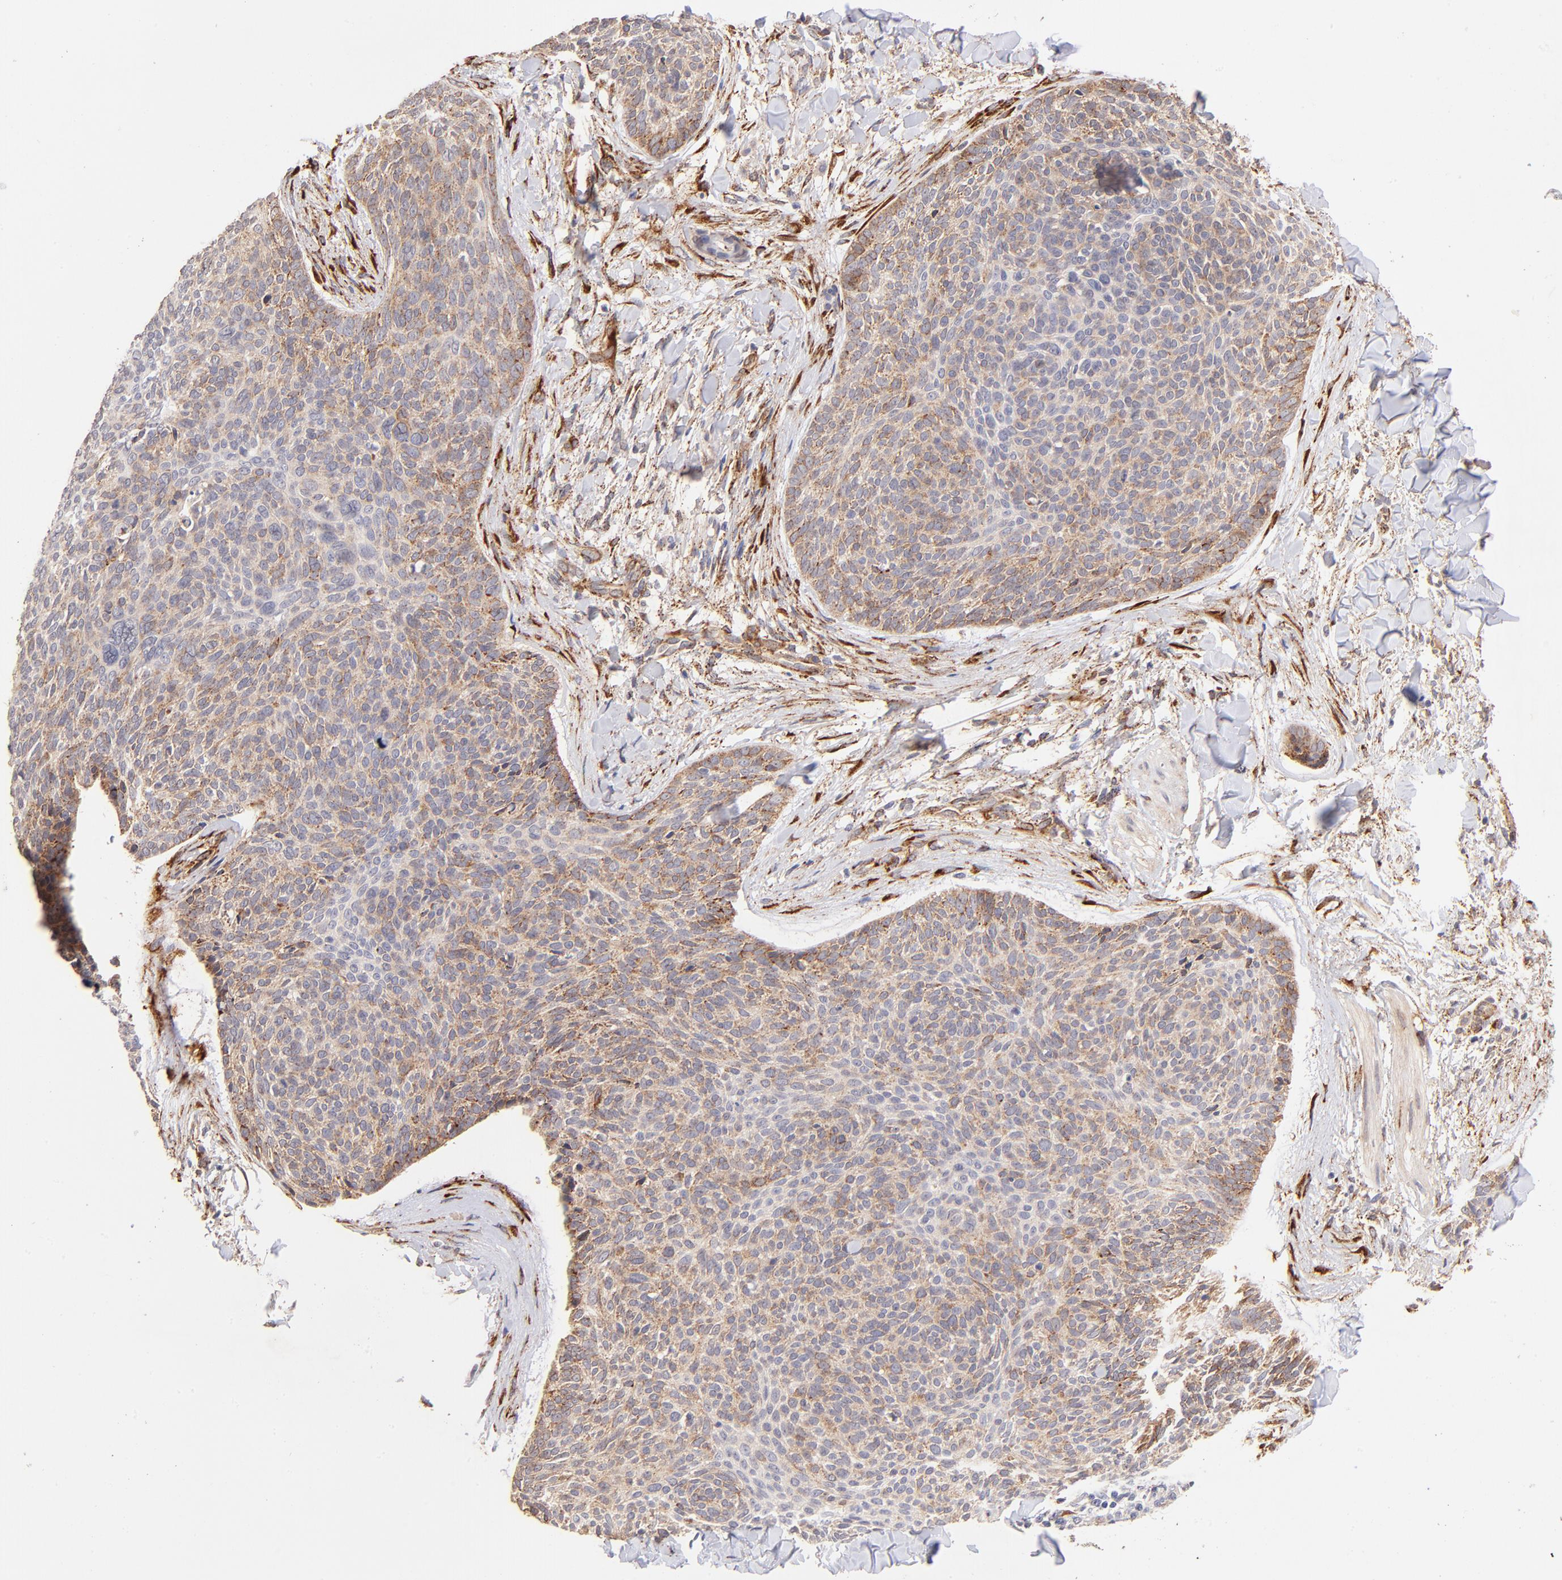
{"staining": {"intensity": "moderate", "quantity": "25%-75%", "location": "cytoplasmic/membranous"}, "tissue": "skin cancer", "cell_type": "Tumor cells", "image_type": "cancer", "snomed": [{"axis": "morphology", "description": "Normal tissue, NOS"}, {"axis": "morphology", "description": "Basal cell carcinoma"}, {"axis": "topography", "description": "Skin"}], "caption": "Basal cell carcinoma (skin) stained with a protein marker reveals moderate staining in tumor cells.", "gene": "SPARC", "patient": {"sex": "female", "age": 57}}